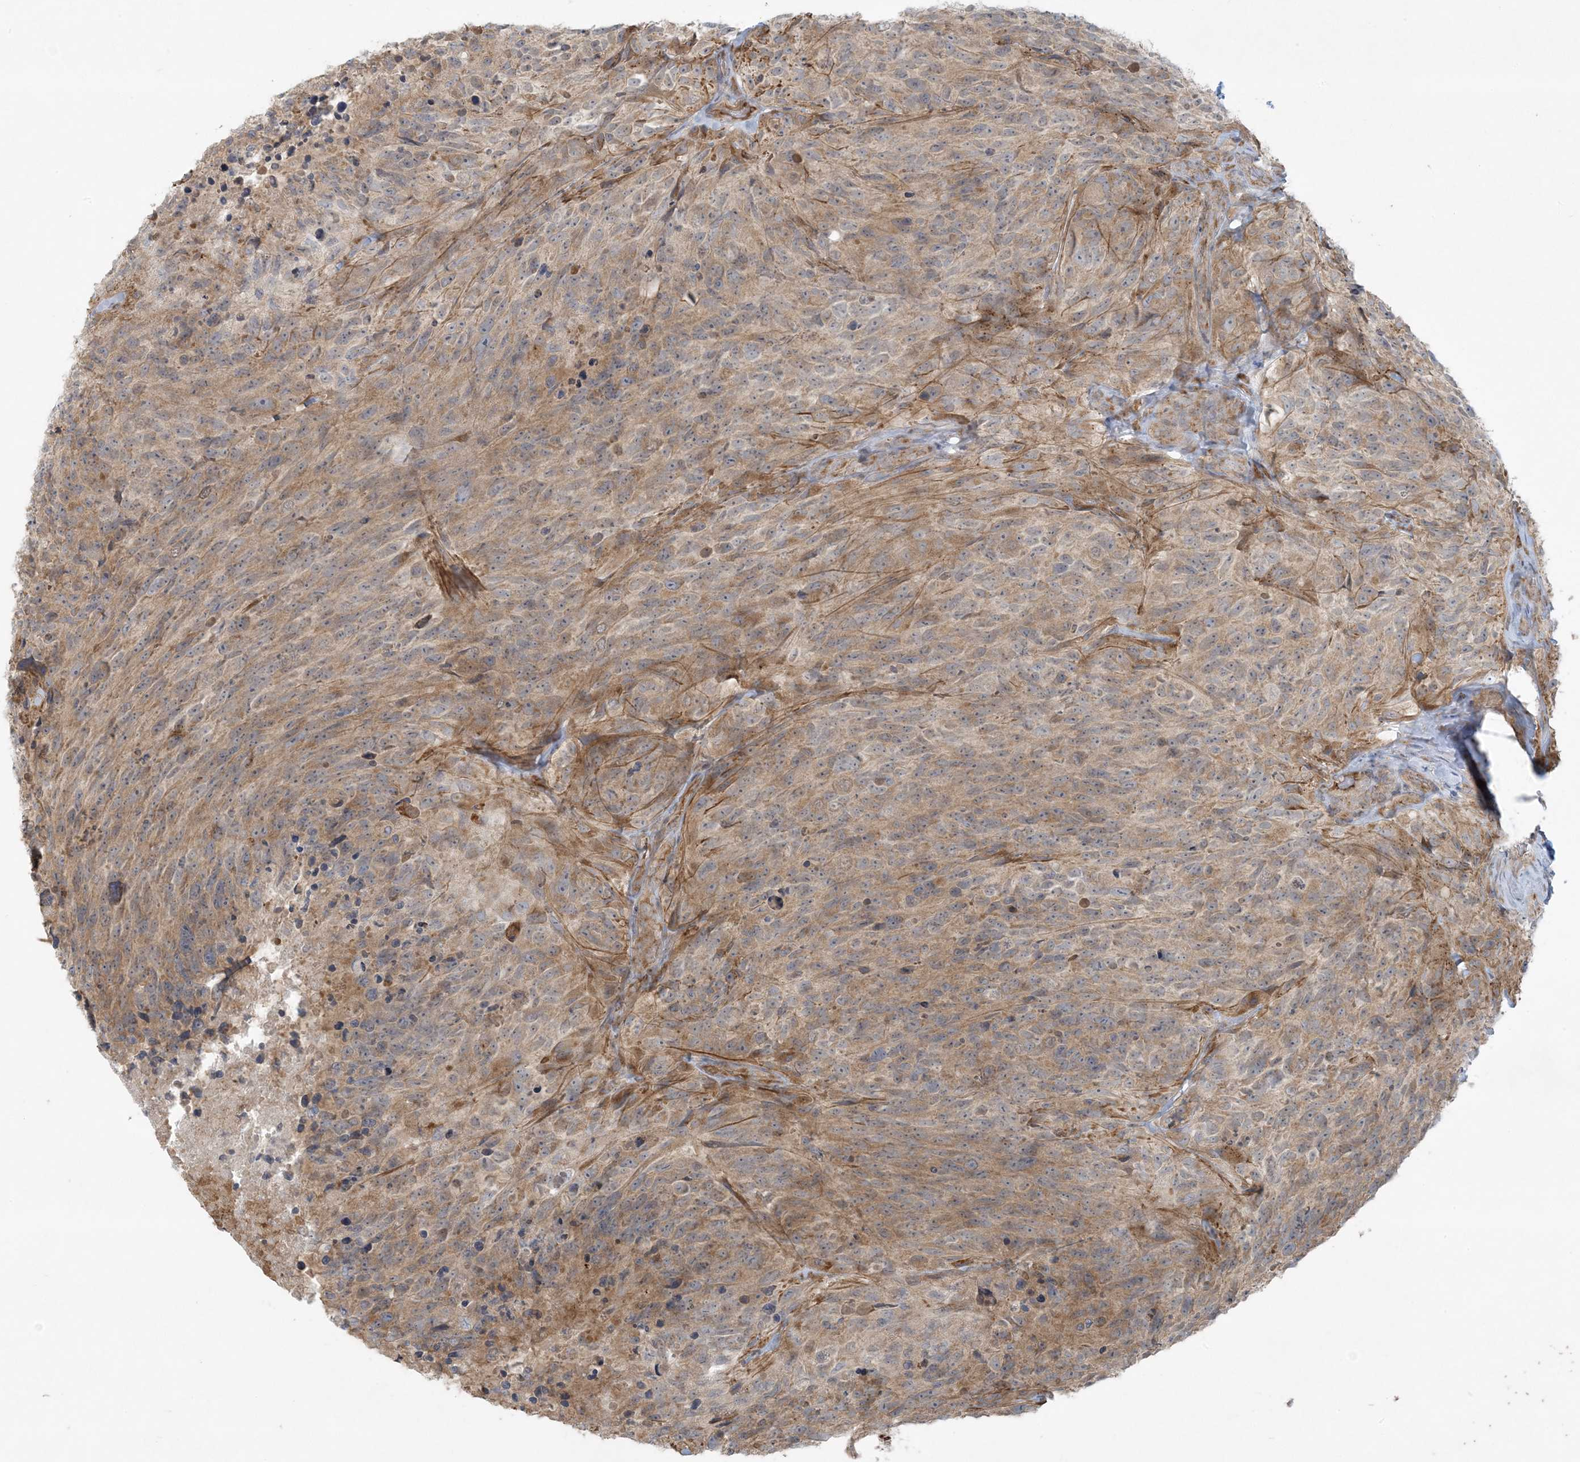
{"staining": {"intensity": "moderate", "quantity": "25%-75%", "location": "cytoplasmic/membranous"}, "tissue": "glioma", "cell_type": "Tumor cells", "image_type": "cancer", "snomed": [{"axis": "morphology", "description": "Glioma, malignant, High grade"}, {"axis": "topography", "description": "Brain"}], "caption": "High-grade glioma (malignant) was stained to show a protein in brown. There is medium levels of moderate cytoplasmic/membranous positivity in approximately 25%-75% of tumor cells. The staining was performed using DAB, with brown indicating positive protein expression. Nuclei are stained blue with hematoxylin.", "gene": "ZNF263", "patient": {"sex": "male", "age": 69}}